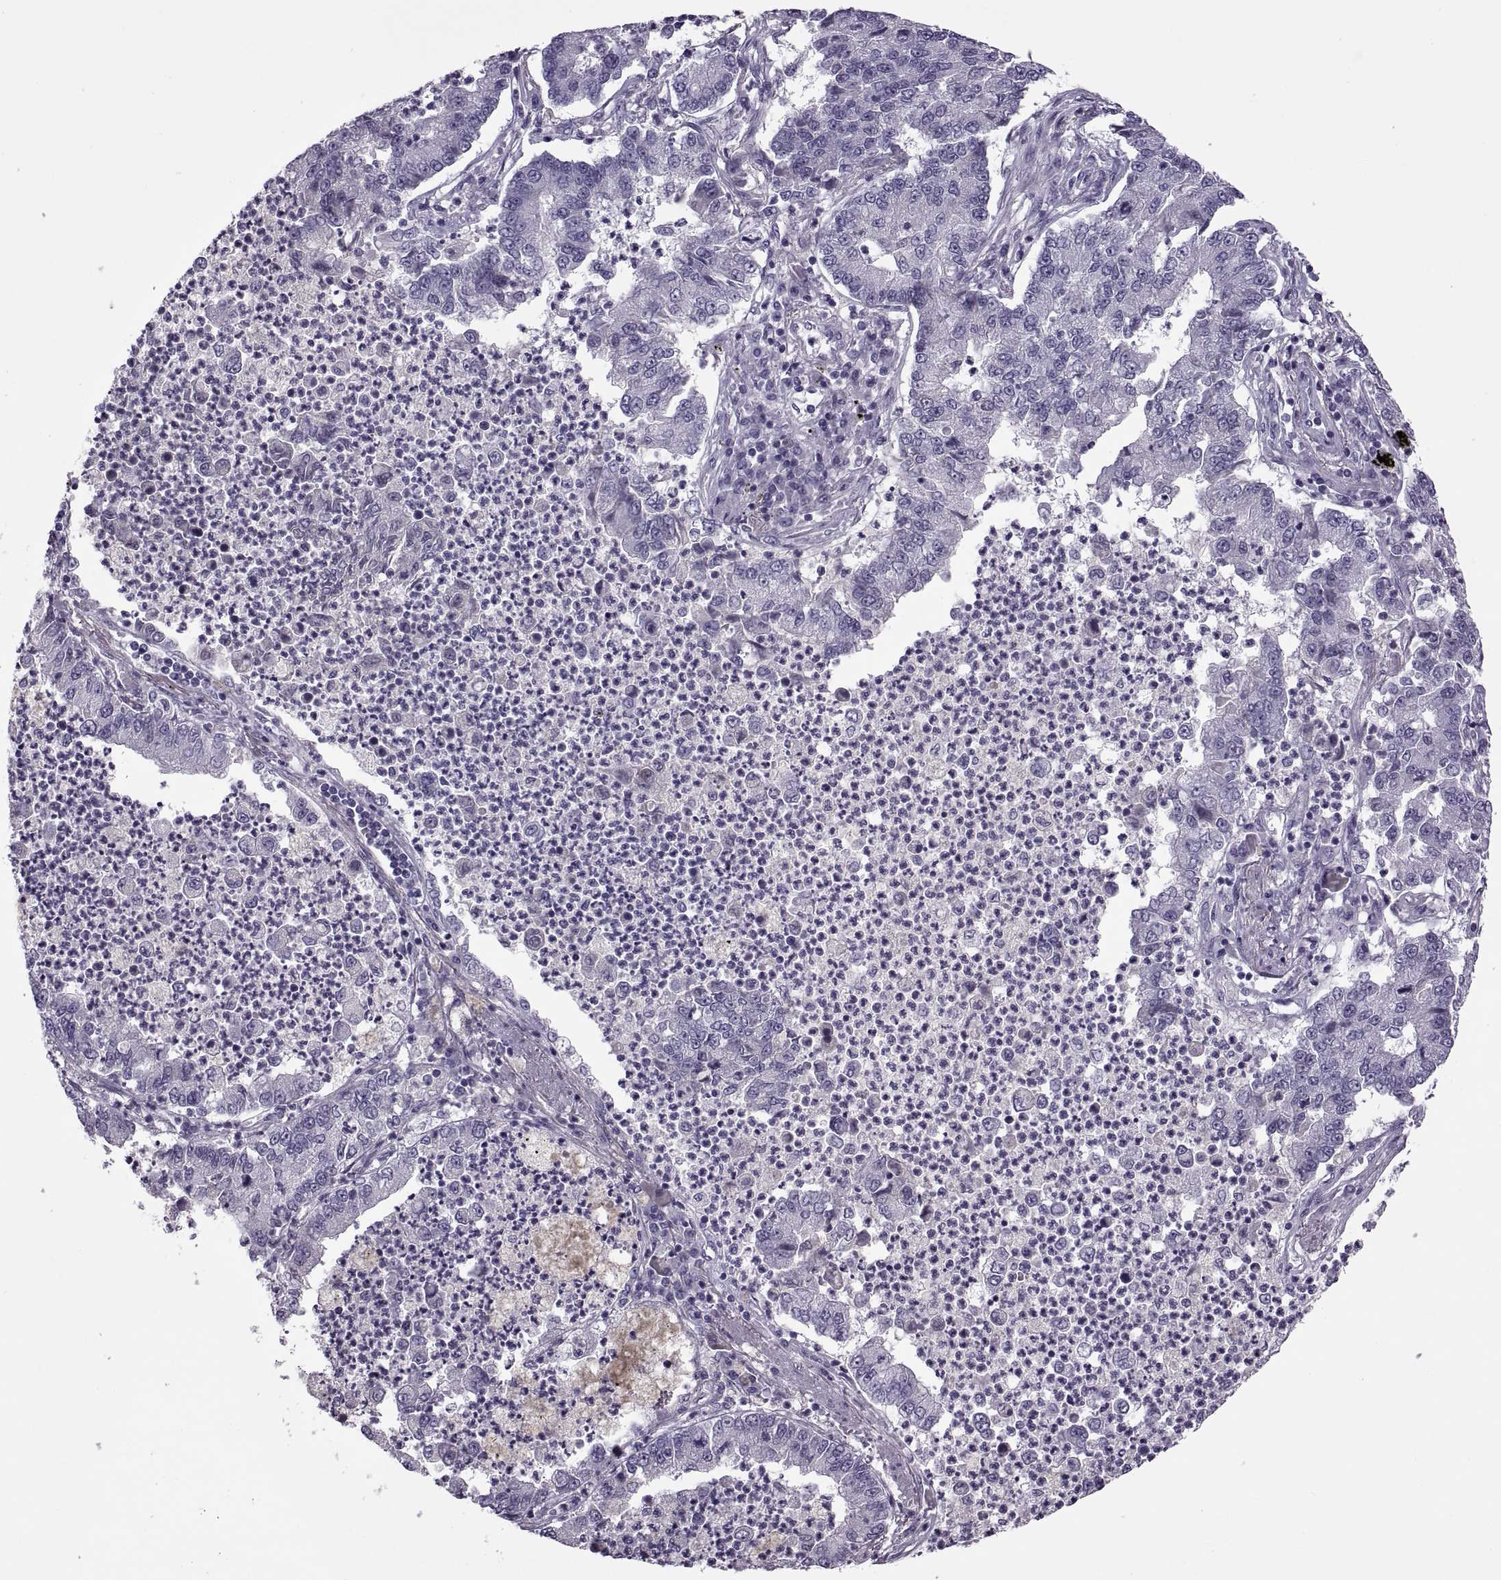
{"staining": {"intensity": "negative", "quantity": "none", "location": "none"}, "tissue": "lung cancer", "cell_type": "Tumor cells", "image_type": "cancer", "snomed": [{"axis": "morphology", "description": "Adenocarcinoma, NOS"}, {"axis": "topography", "description": "Lung"}], "caption": "Immunohistochemical staining of human lung cancer (adenocarcinoma) exhibits no significant staining in tumor cells. (Immunohistochemistry, brightfield microscopy, high magnification).", "gene": "RSPH6A", "patient": {"sex": "female", "age": 57}}